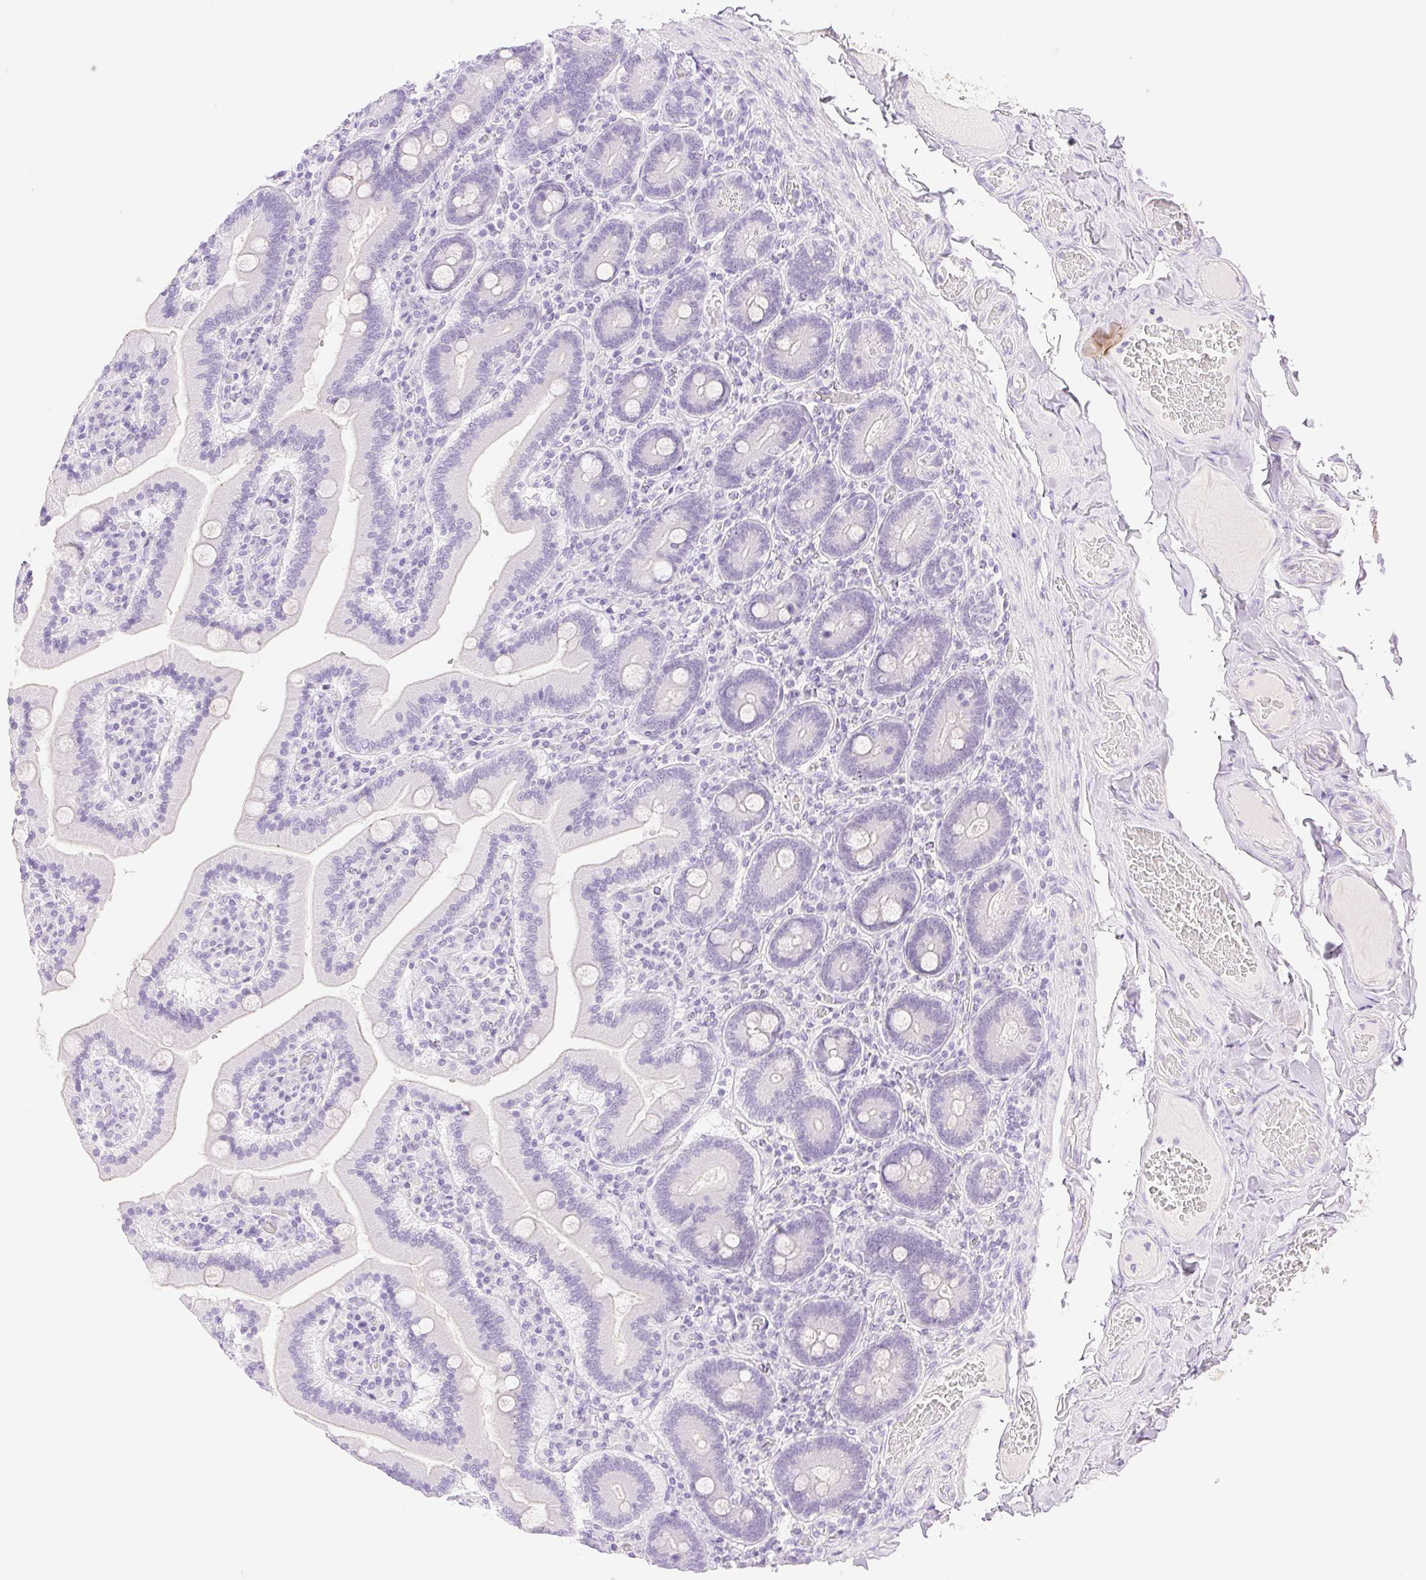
{"staining": {"intensity": "negative", "quantity": "none", "location": "none"}, "tissue": "duodenum", "cell_type": "Glandular cells", "image_type": "normal", "snomed": [{"axis": "morphology", "description": "Normal tissue, NOS"}, {"axis": "topography", "description": "Duodenum"}], "caption": "IHC of unremarkable human duodenum displays no positivity in glandular cells. (Stains: DAB (3,3'-diaminobenzidine) immunohistochemistry (IHC) with hematoxylin counter stain, Microscopy: brightfield microscopy at high magnification).", "gene": "SPACA4", "patient": {"sex": "female", "age": 62}}